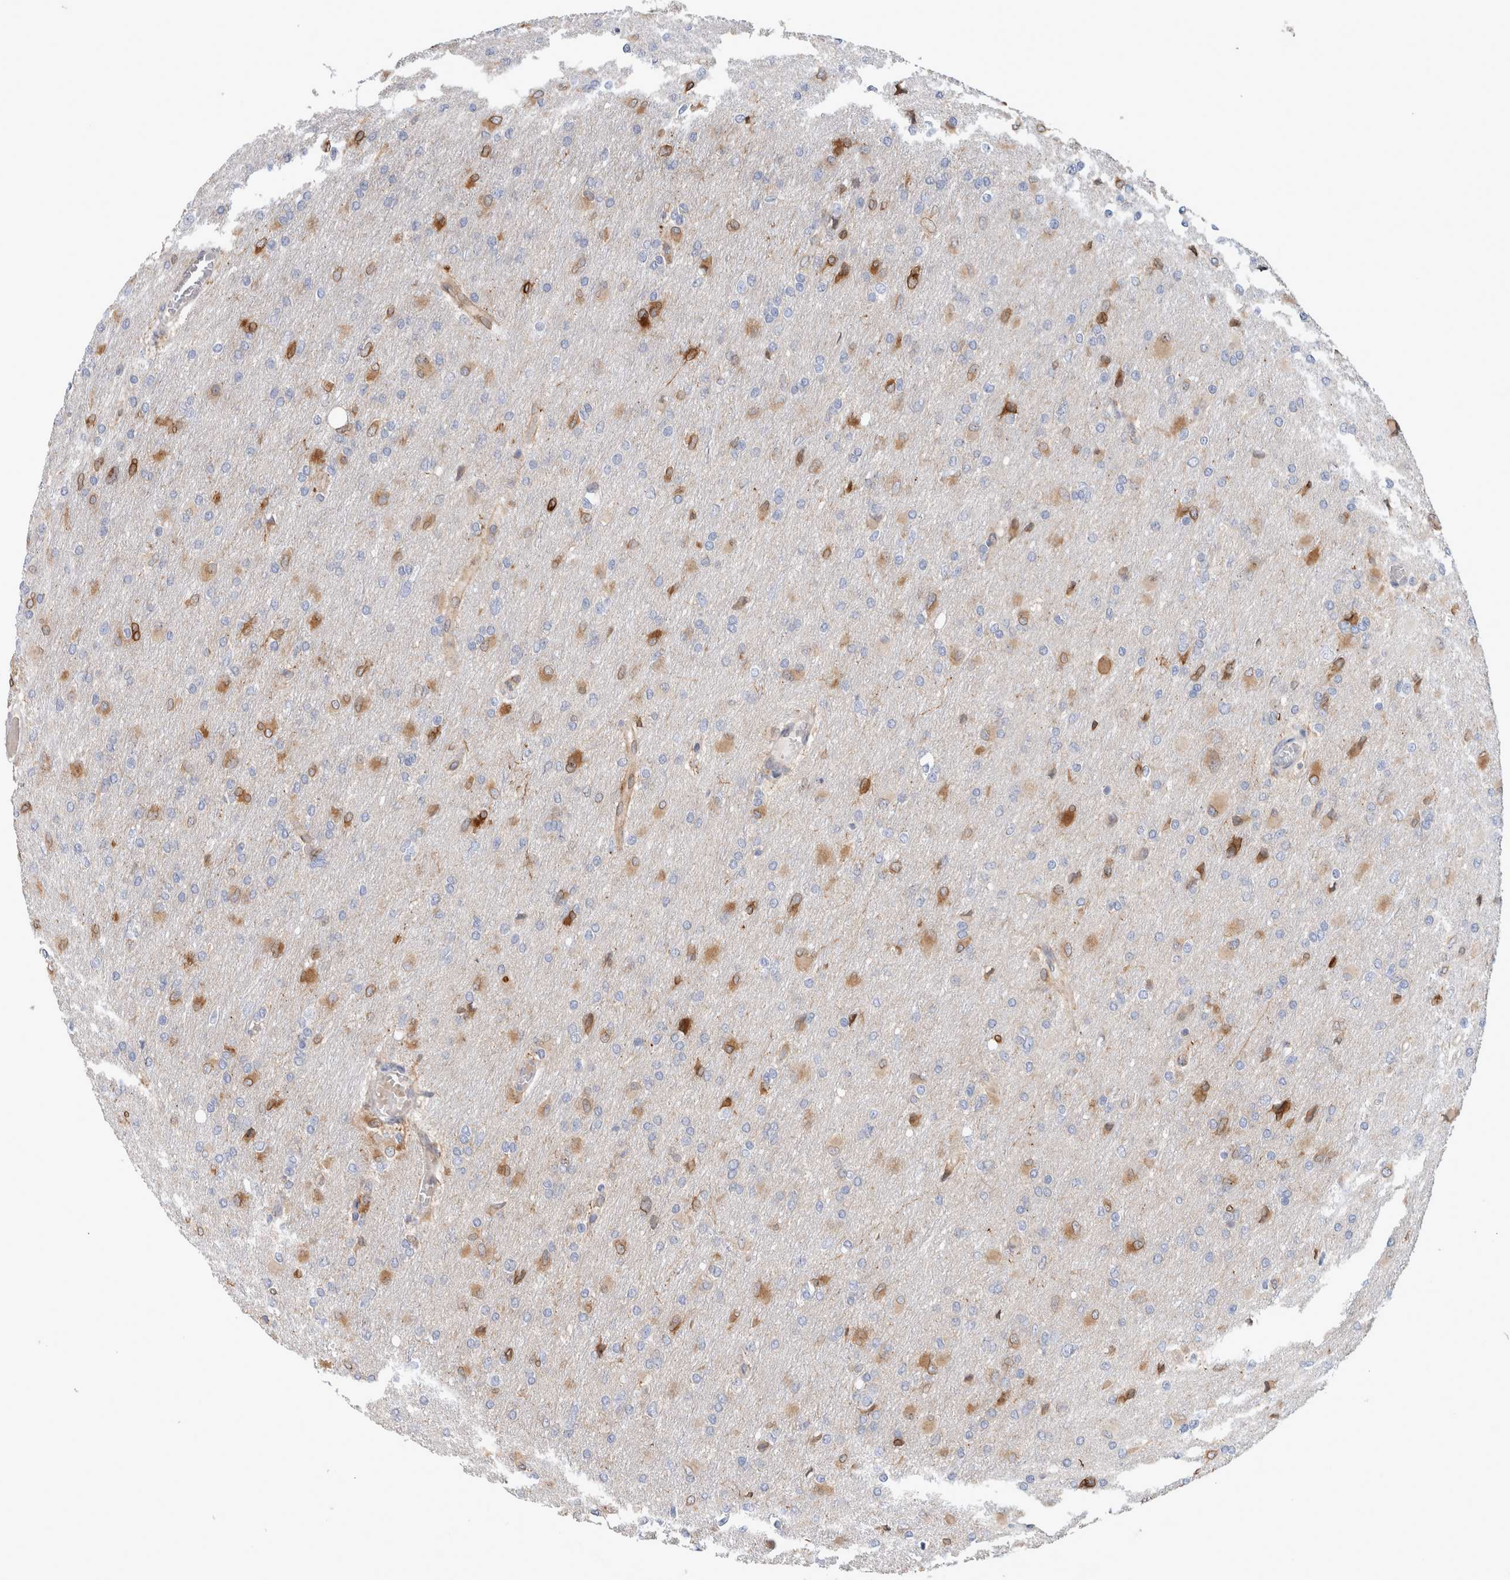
{"staining": {"intensity": "moderate", "quantity": "25%-75%", "location": "cytoplasmic/membranous"}, "tissue": "glioma", "cell_type": "Tumor cells", "image_type": "cancer", "snomed": [{"axis": "morphology", "description": "Glioma, malignant, High grade"}, {"axis": "topography", "description": "Cerebral cortex"}], "caption": "This histopathology image displays IHC staining of human malignant high-grade glioma, with medium moderate cytoplasmic/membranous staining in approximately 25%-75% of tumor cells.", "gene": "CD55", "patient": {"sex": "female", "age": 36}}